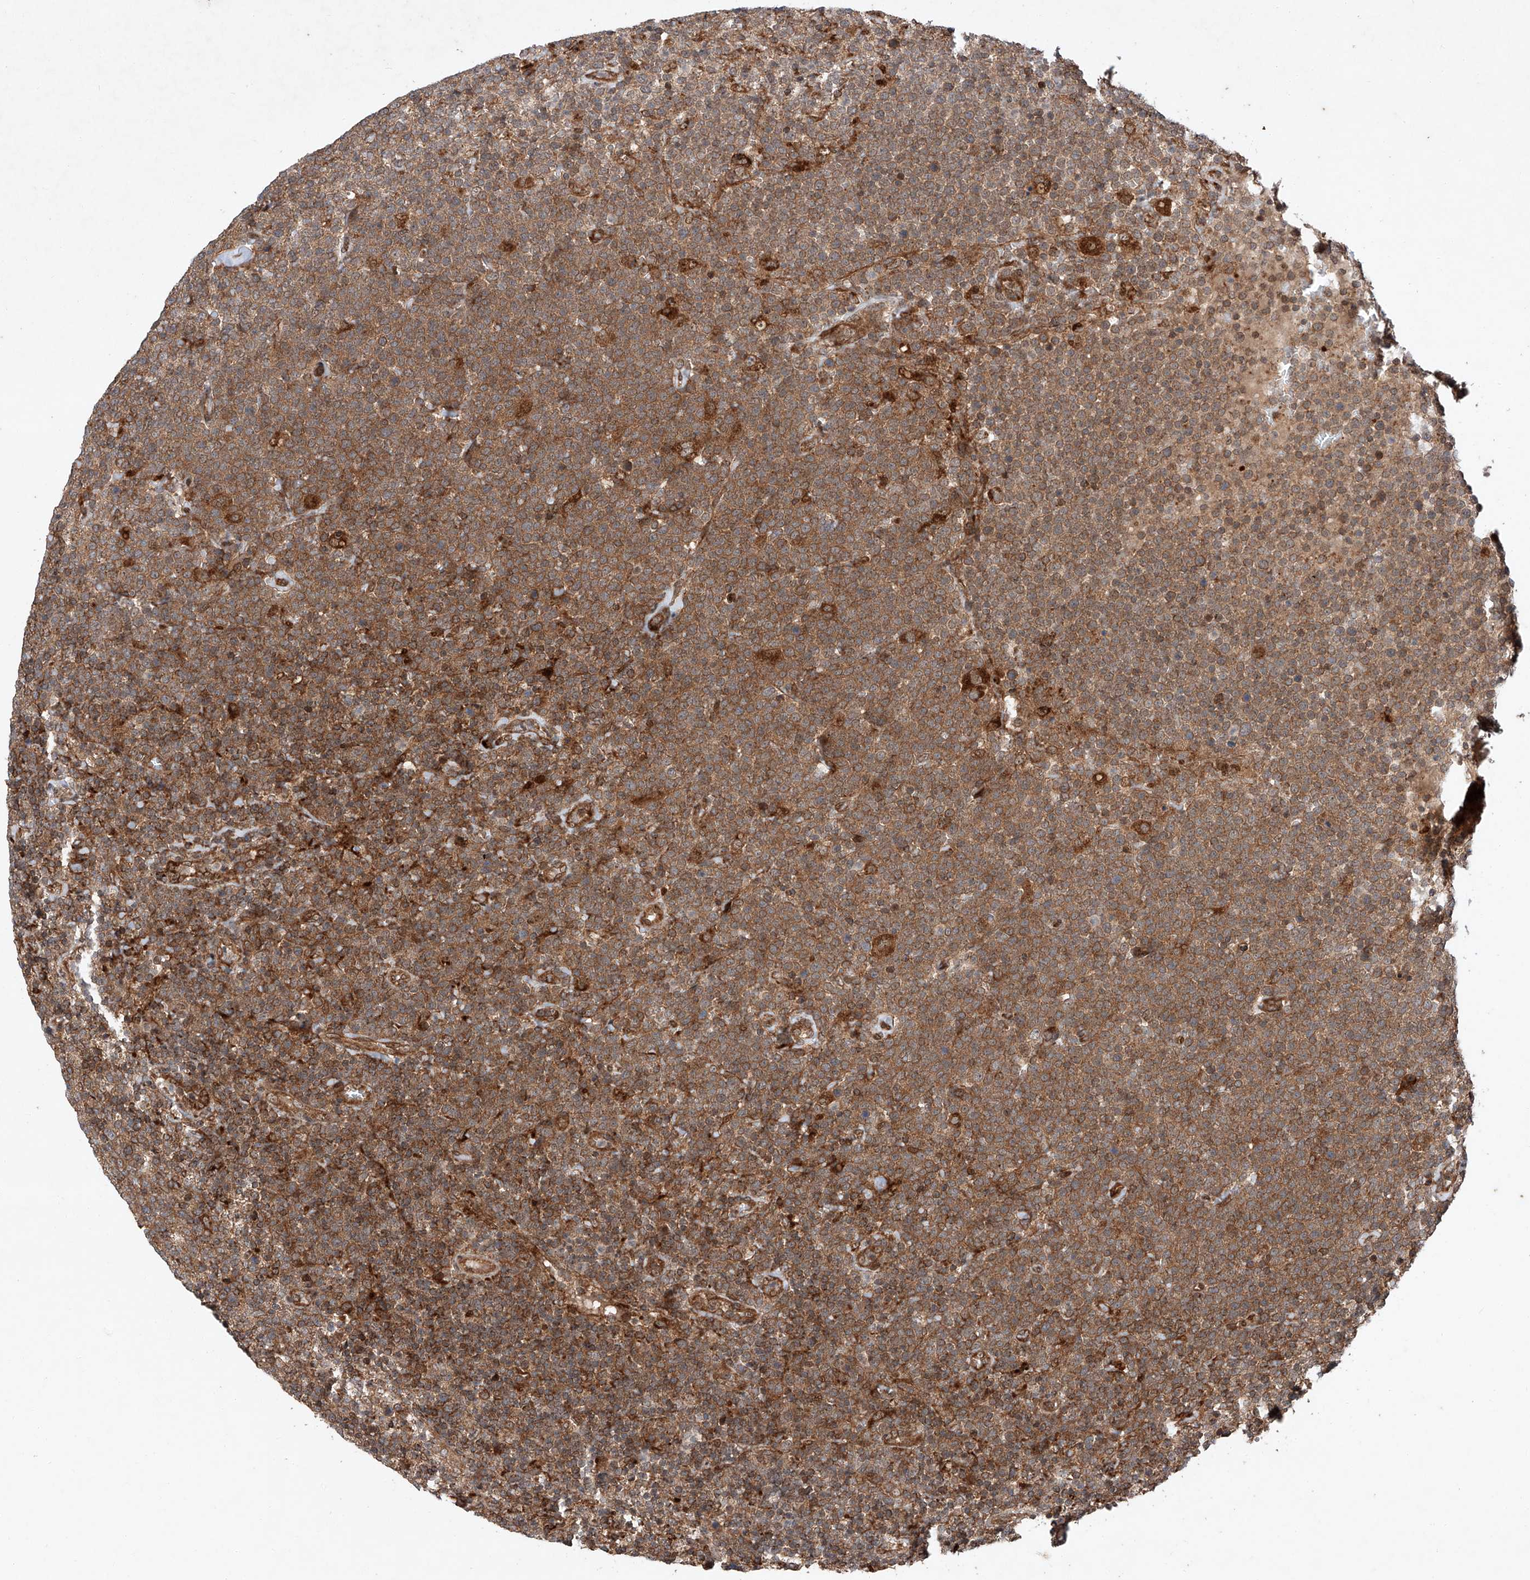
{"staining": {"intensity": "moderate", "quantity": ">75%", "location": "cytoplasmic/membranous"}, "tissue": "lymphoma", "cell_type": "Tumor cells", "image_type": "cancer", "snomed": [{"axis": "morphology", "description": "Malignant lymphoma, non-Hodgkin's type, High grade"}, {"axis": "topography", "description": "Lymph node"}], "caption": "Approximately >75% of tumor cells in malignant lymphoma, non-Hodgkin's type (high-grade) show moderate cytoplasmic/membranous protein positivity as visualized by brown immunohistochemical staining.", "gene": "ZFP28", "patient": {"sex": "male", "age": 61}}